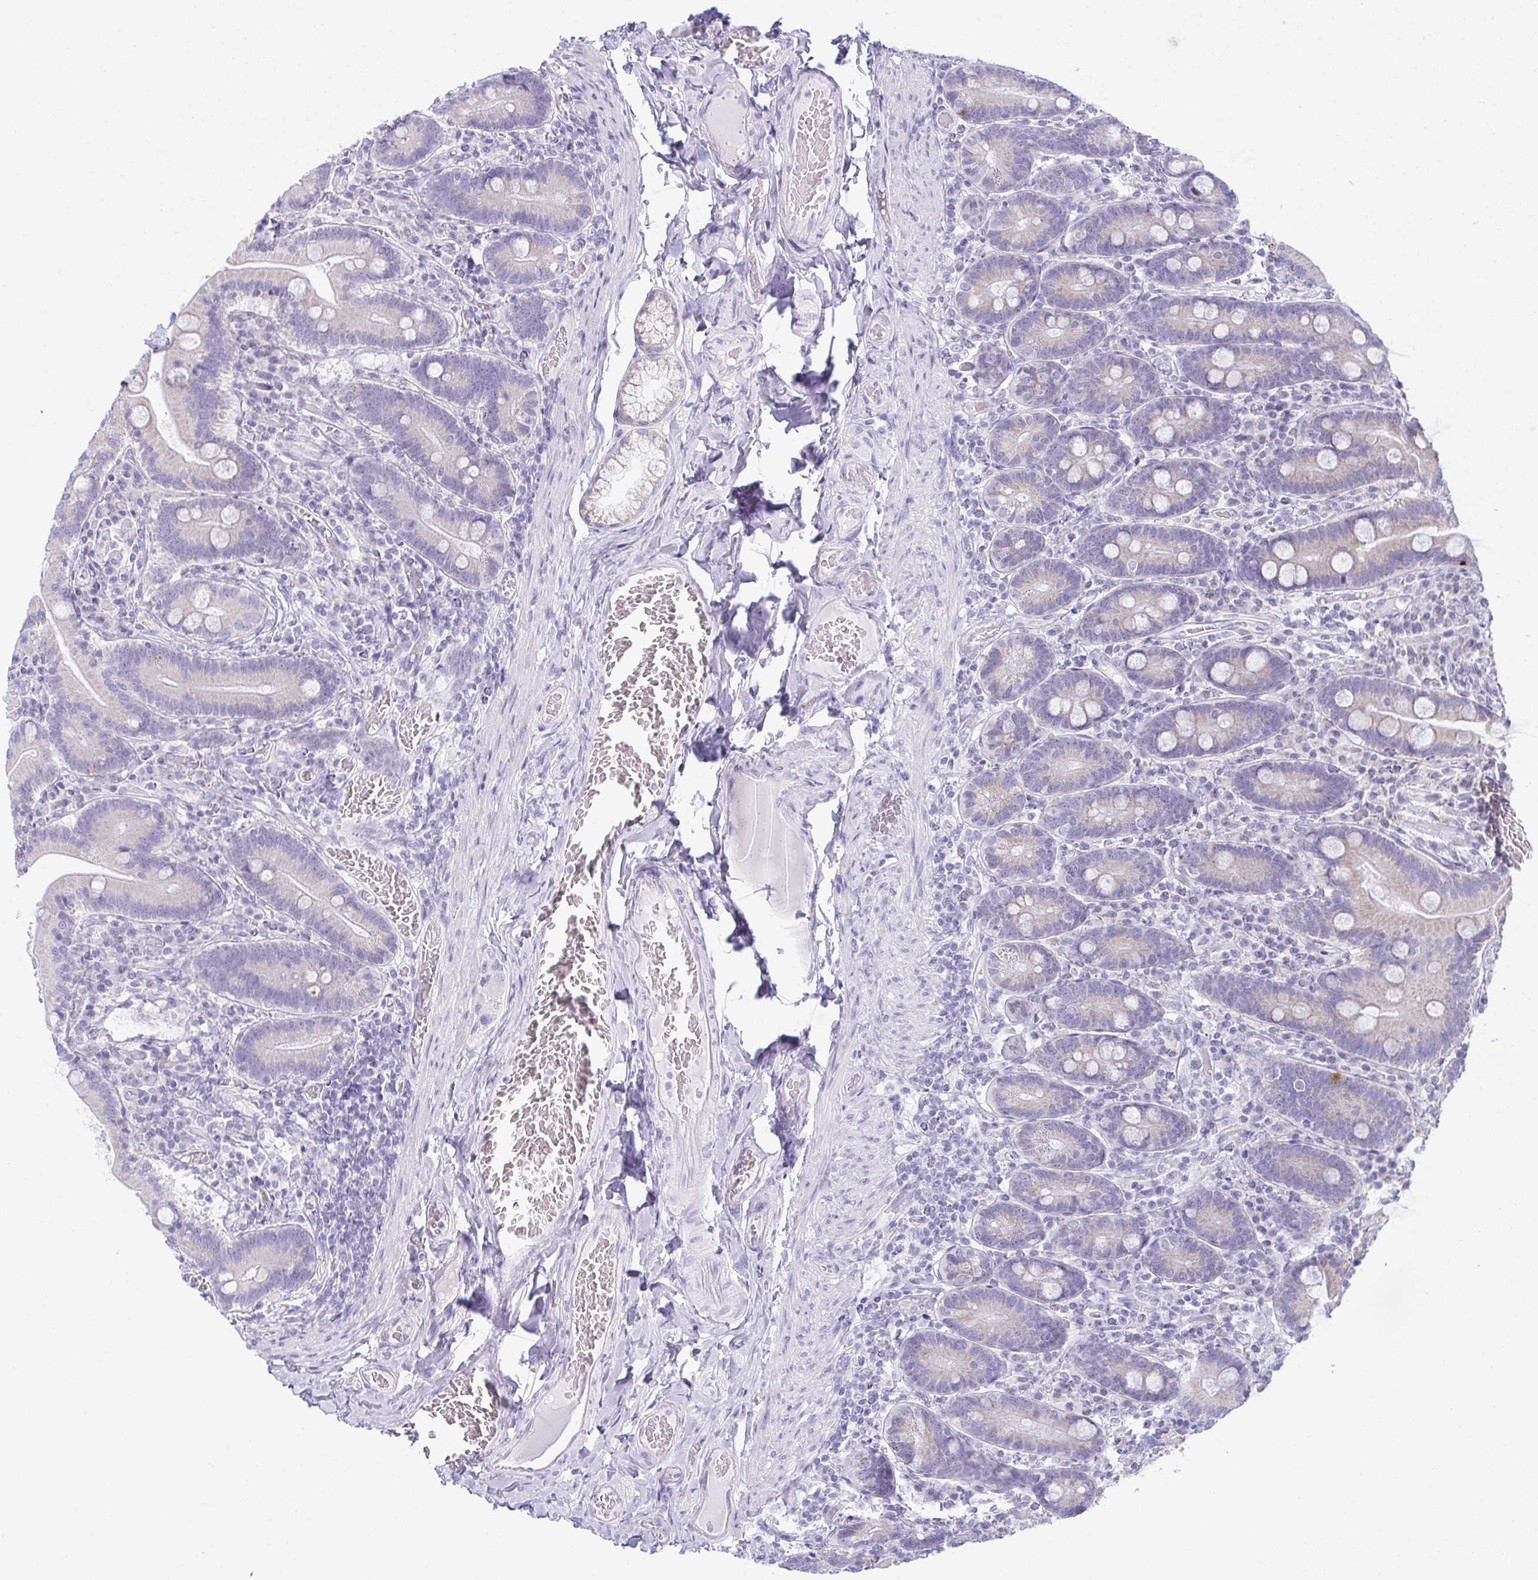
{"staining": {"intensity": "moderate", "quantity": "<25%", "location": "cytoplasmic/membranous"}, "tissue": "duodenum", "cell_type": "Glandular cells", "image_type": "normal", "snomed": [{"axis": "morphology", "description": "Normal tissue, NOS"}, {"axis": "topography", "description": "Duodenum"}], "caption": "Protein staining displays moderate cytoplasmic/membranous positivity in approximately <25% of glandular cells in benign duodenum.", "gene": "BBS1", "patient": {"sex": "female", "age": 62}}